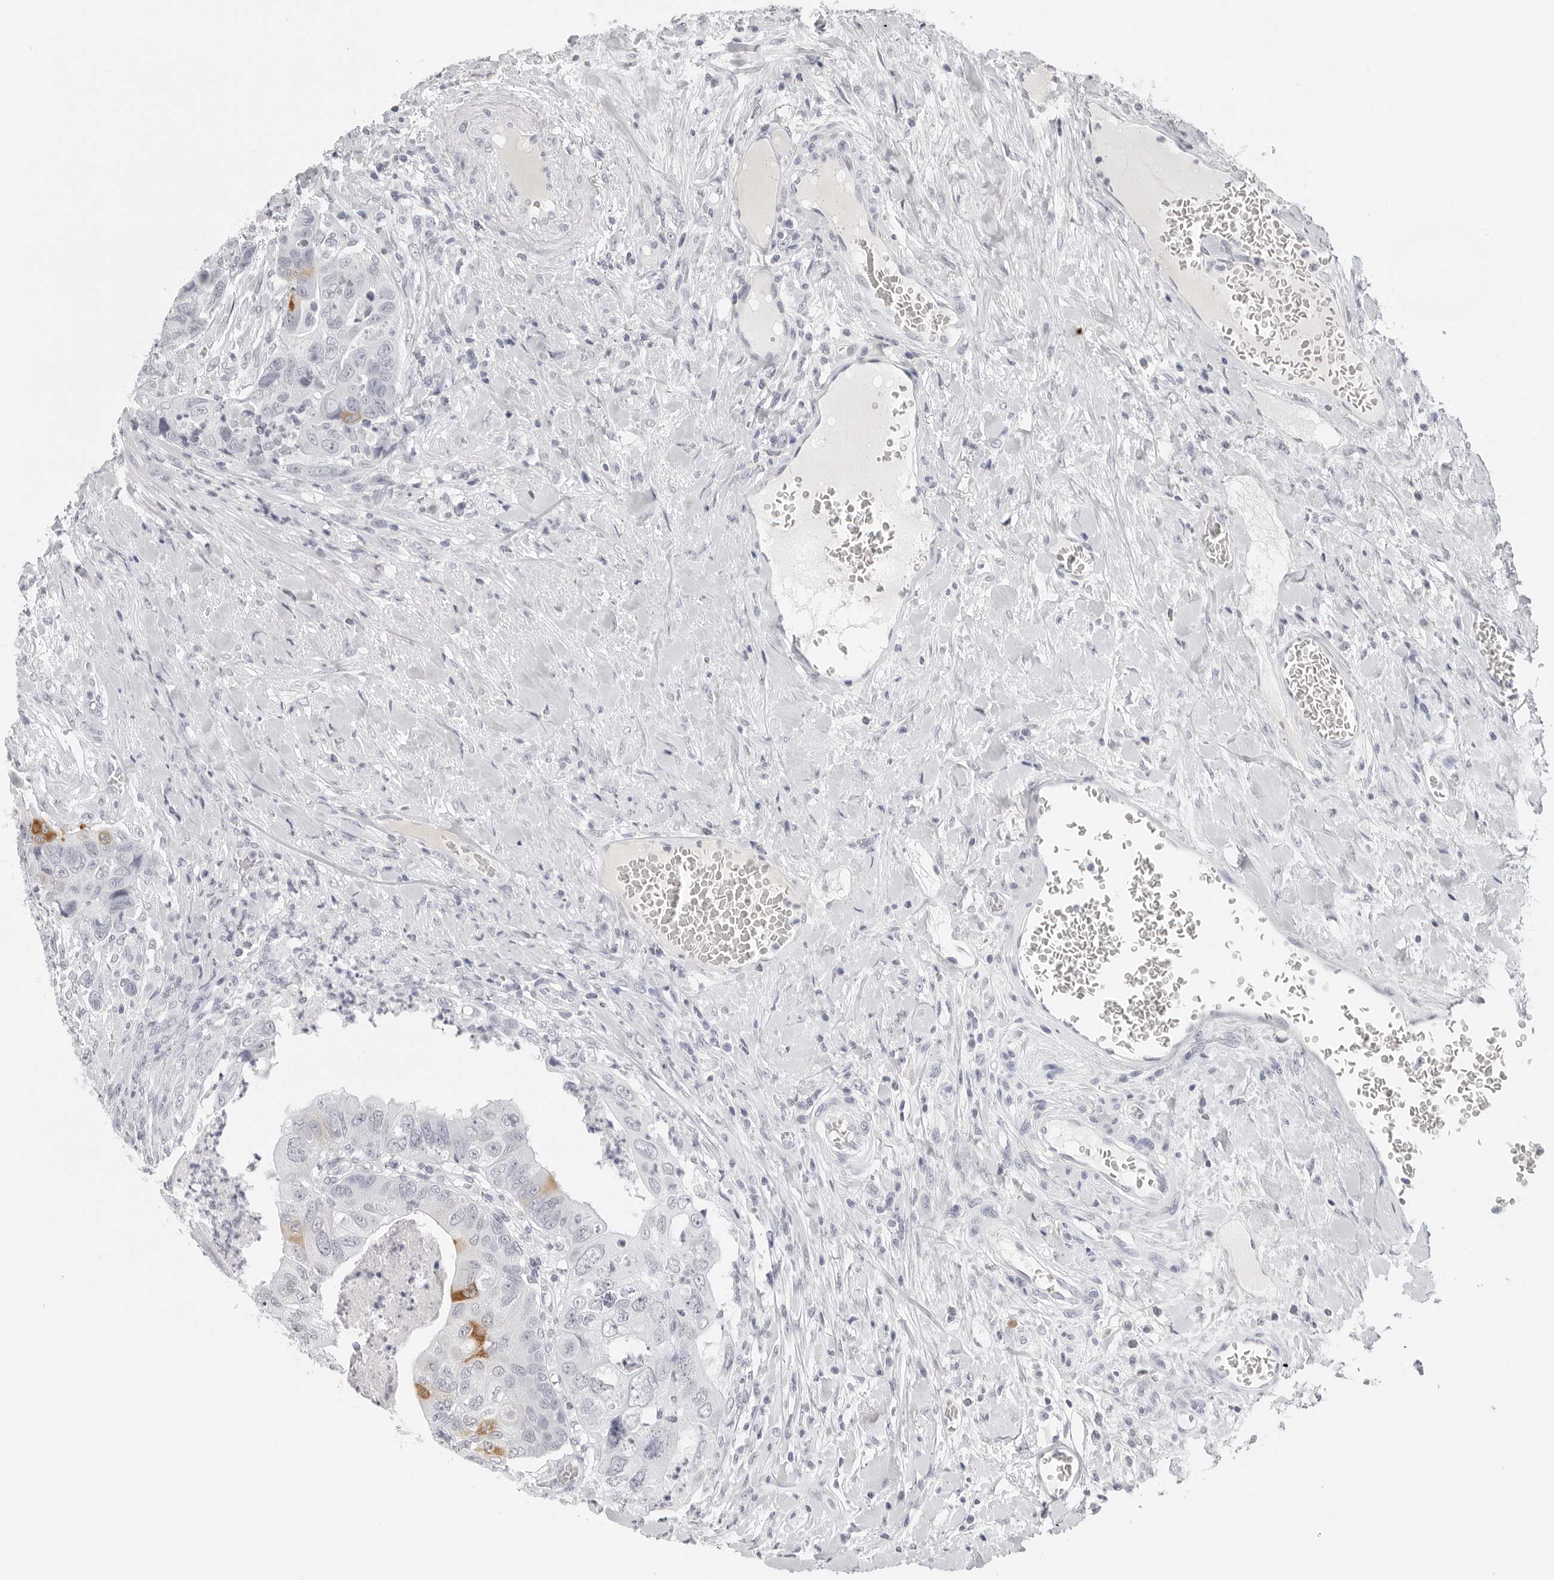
{"staining": {"intensity": "negative", "quantity": "none", "location": "none"}, "tissue": "colorectal cancer", "cell_type": "Tumor cells", "image_type": "cancer", "snomed": [{"axis": "morphology", "description": "Adenocarcinoma, NOS"}, {"axis": "topography", "description": "Rectum"}], "caption": "IHC photomicrograph of colorectal cancer stained for a protein (brown), which exhibits no positivity in tumor cells.", "gene": "CST5", "patient": {"sex": "male", "age": 63}}